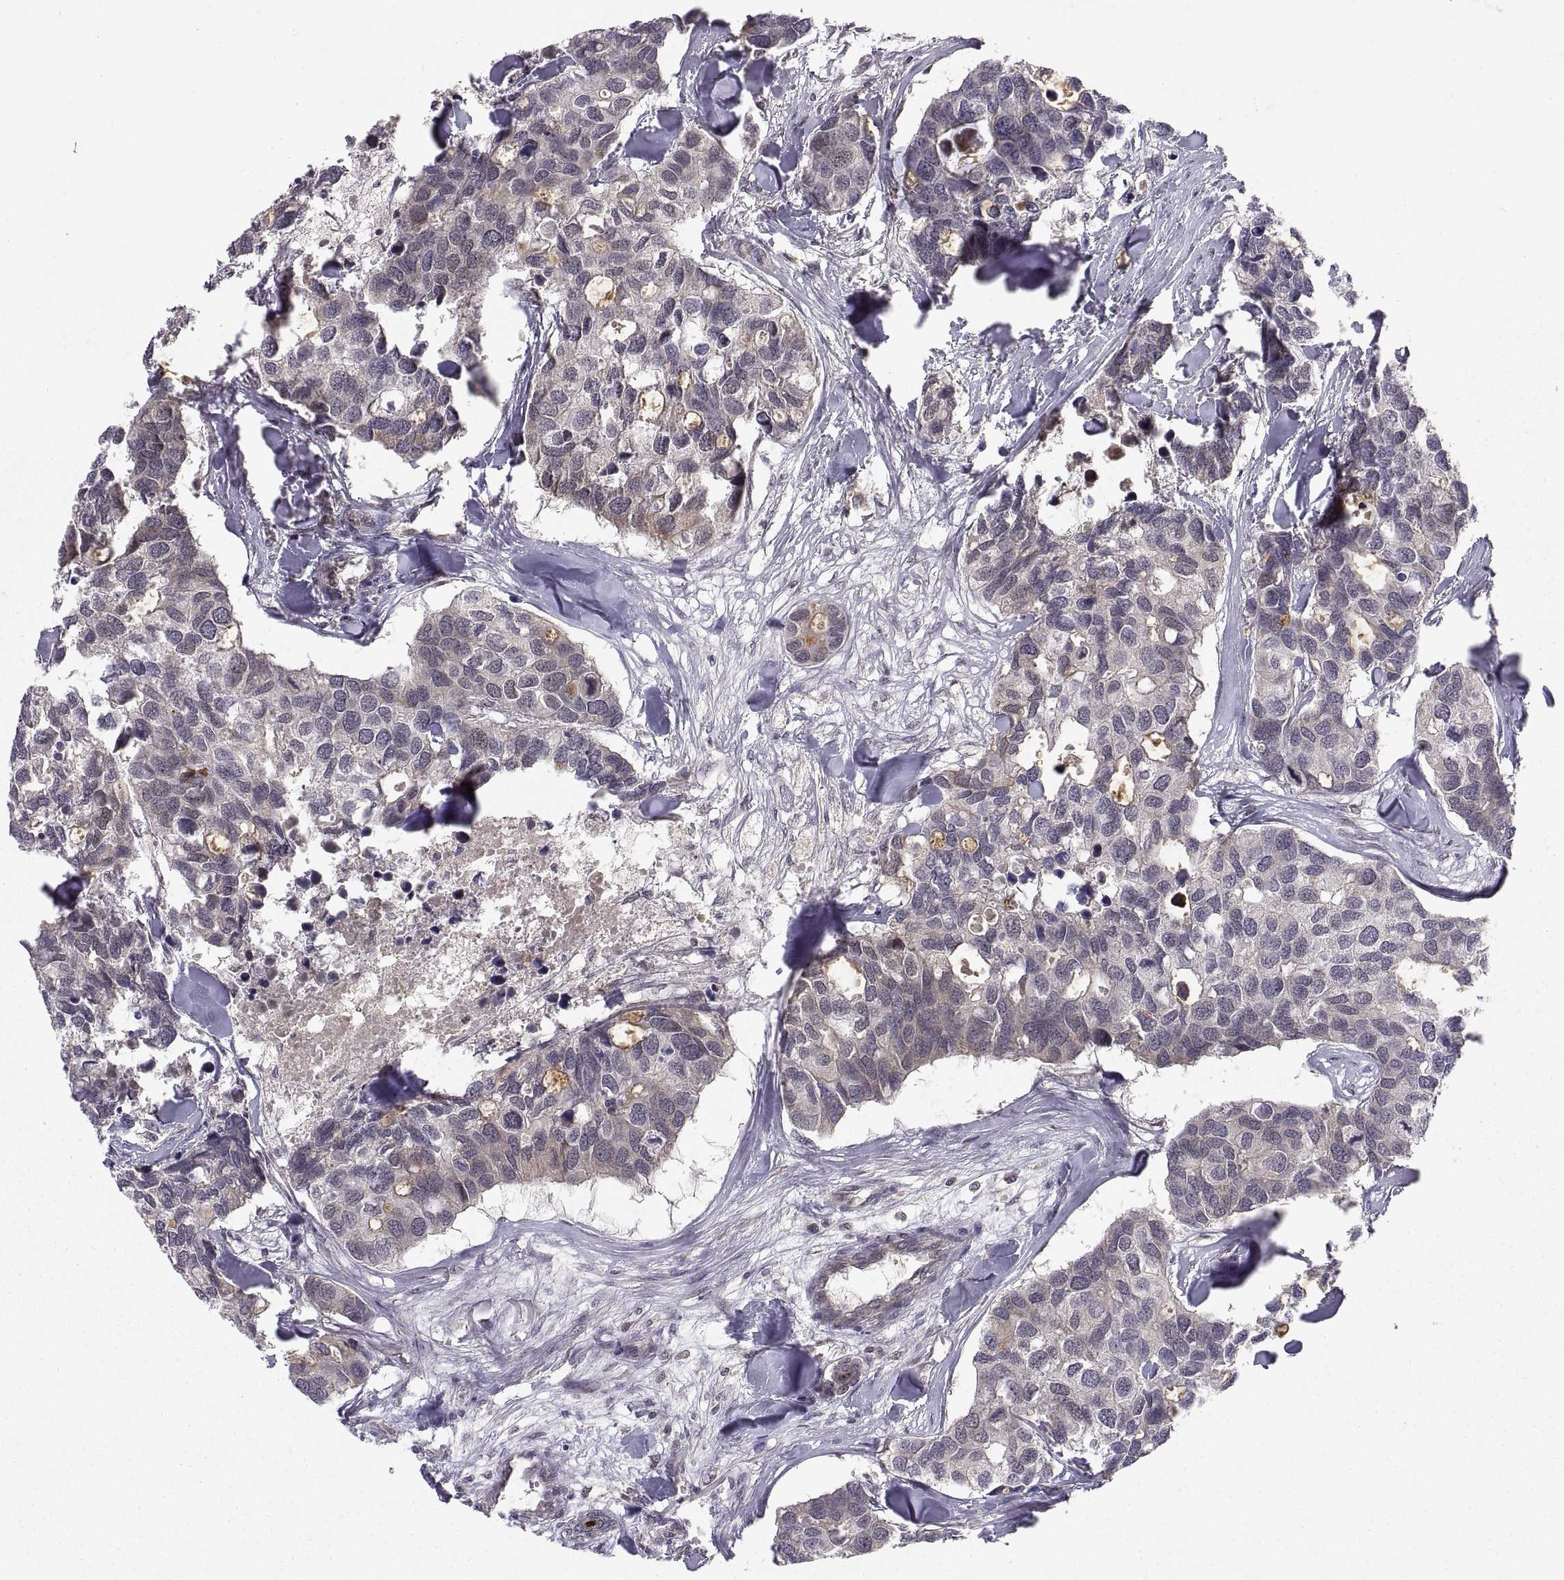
{"staining": {"intensity": "moderate", "quantity": "<25%", "location": "cytoplasmic/membranous"}, "tissue": "breast cancer", "cell_type": "Tumor cells", "image_type": "cancer", "snomed": [{"axis": "morphology", "description": "Duct carcinoma"}, {"axis": "topography", "description": "Breast"}], "caption": "Infiltrating ductal carcinoma (breast) tissue exhibits moderate cytoplasmic/membranous staining in approximately <25% of tumor cells", "gene": "ABL2", "patient": {"sex": "female", "age": 83}}